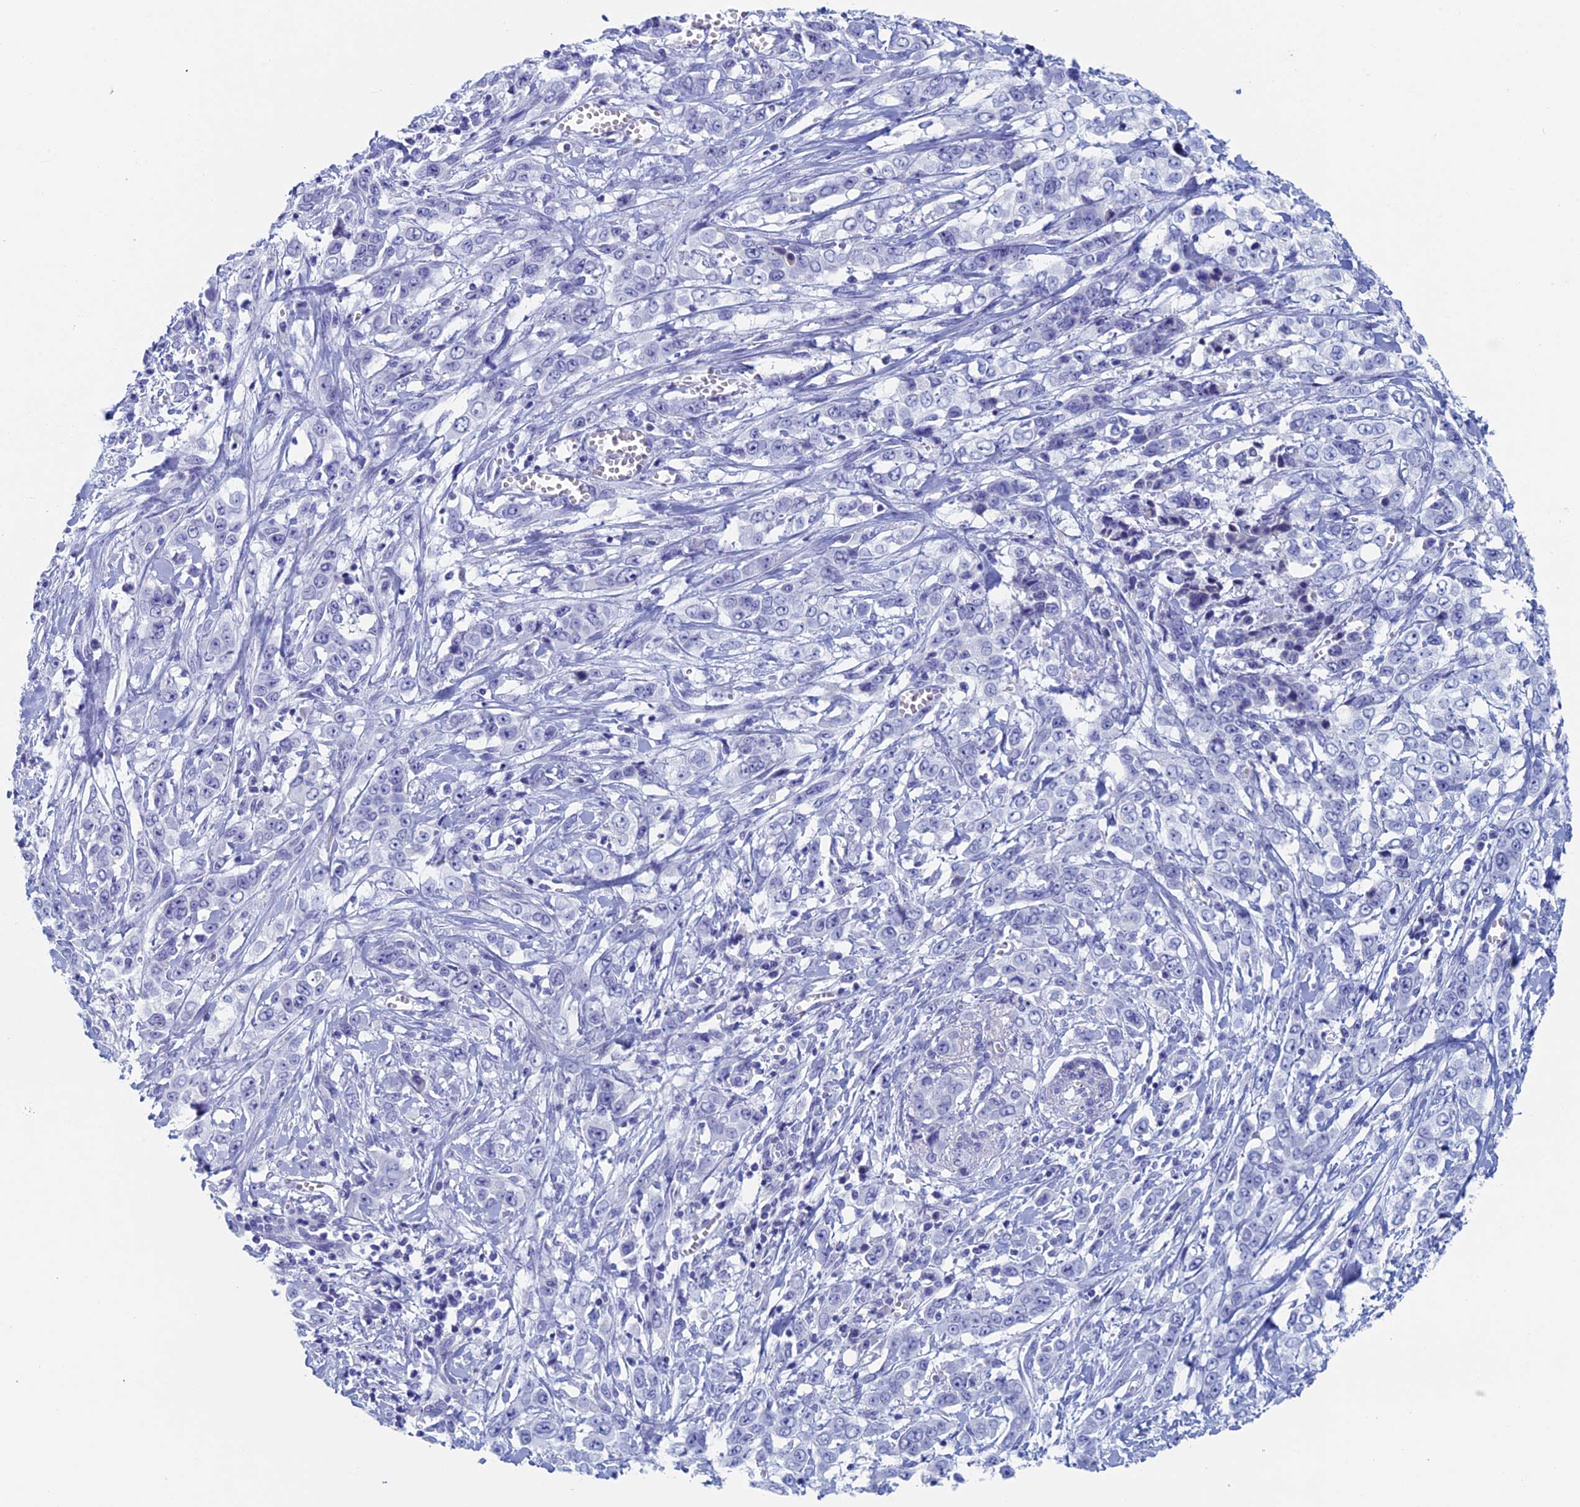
{"staining": {"intensity": "negative", "quantity": "none", "location": "none"}, "tissue": "stomach cancer", "cell_type": "Tumor cells", "image_type": "cancer", "snomed": [{"axis": "morphology", "description": "Adenocarcinoma, NOS"}, {"axis": "topography", "description": "Stomach, upper"}], "caption": "An IHC micrograph of stomach cancer (adenocarcinoma) is shown. There is no staining in tumor cells of stomach cancer (adenocarcinoma).", "gene": "MAGEB6", "patient": {"sex": "male", "age": 62}}